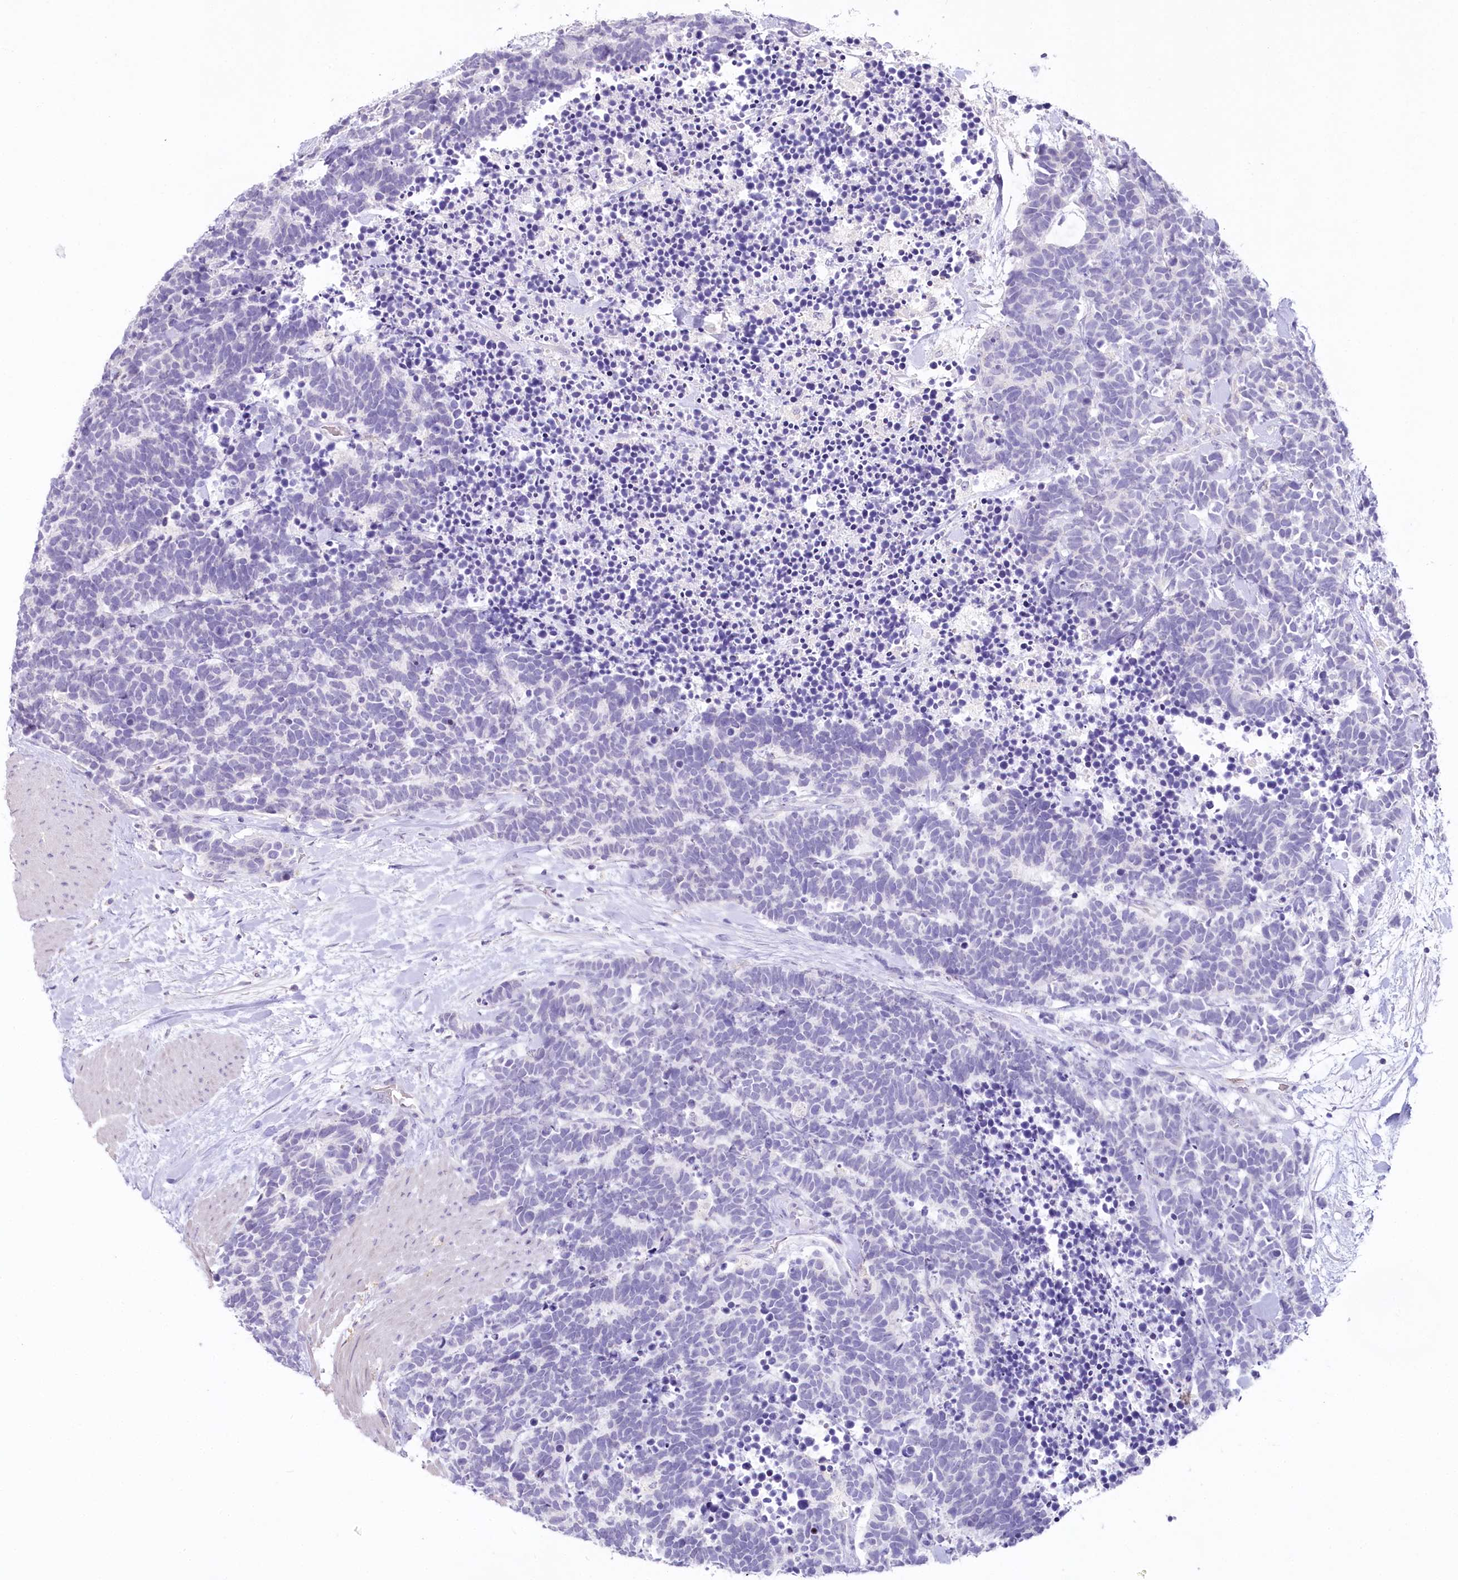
{"staining": {"intensity": "negative", "quantity": "none", "location": "none"}, "tissue": "carcinoid", "cell_type": "Tumor cells", "image_type": "cancer", "snomed": [{"axis": "morphology", "description": "Carcinoma, NOS"}, {"axis": "morphology", "description": "Carcinoid, malignant, NOS"}, {"axis": "topography", "description": "Urinary bladder"}], "caption": "Immunohistochemical staining of human malignant carcinoid shows no significant expression in tumor cells.", "gene": "MYOZ1", "patient": {"sex": "male", "age": 57}}